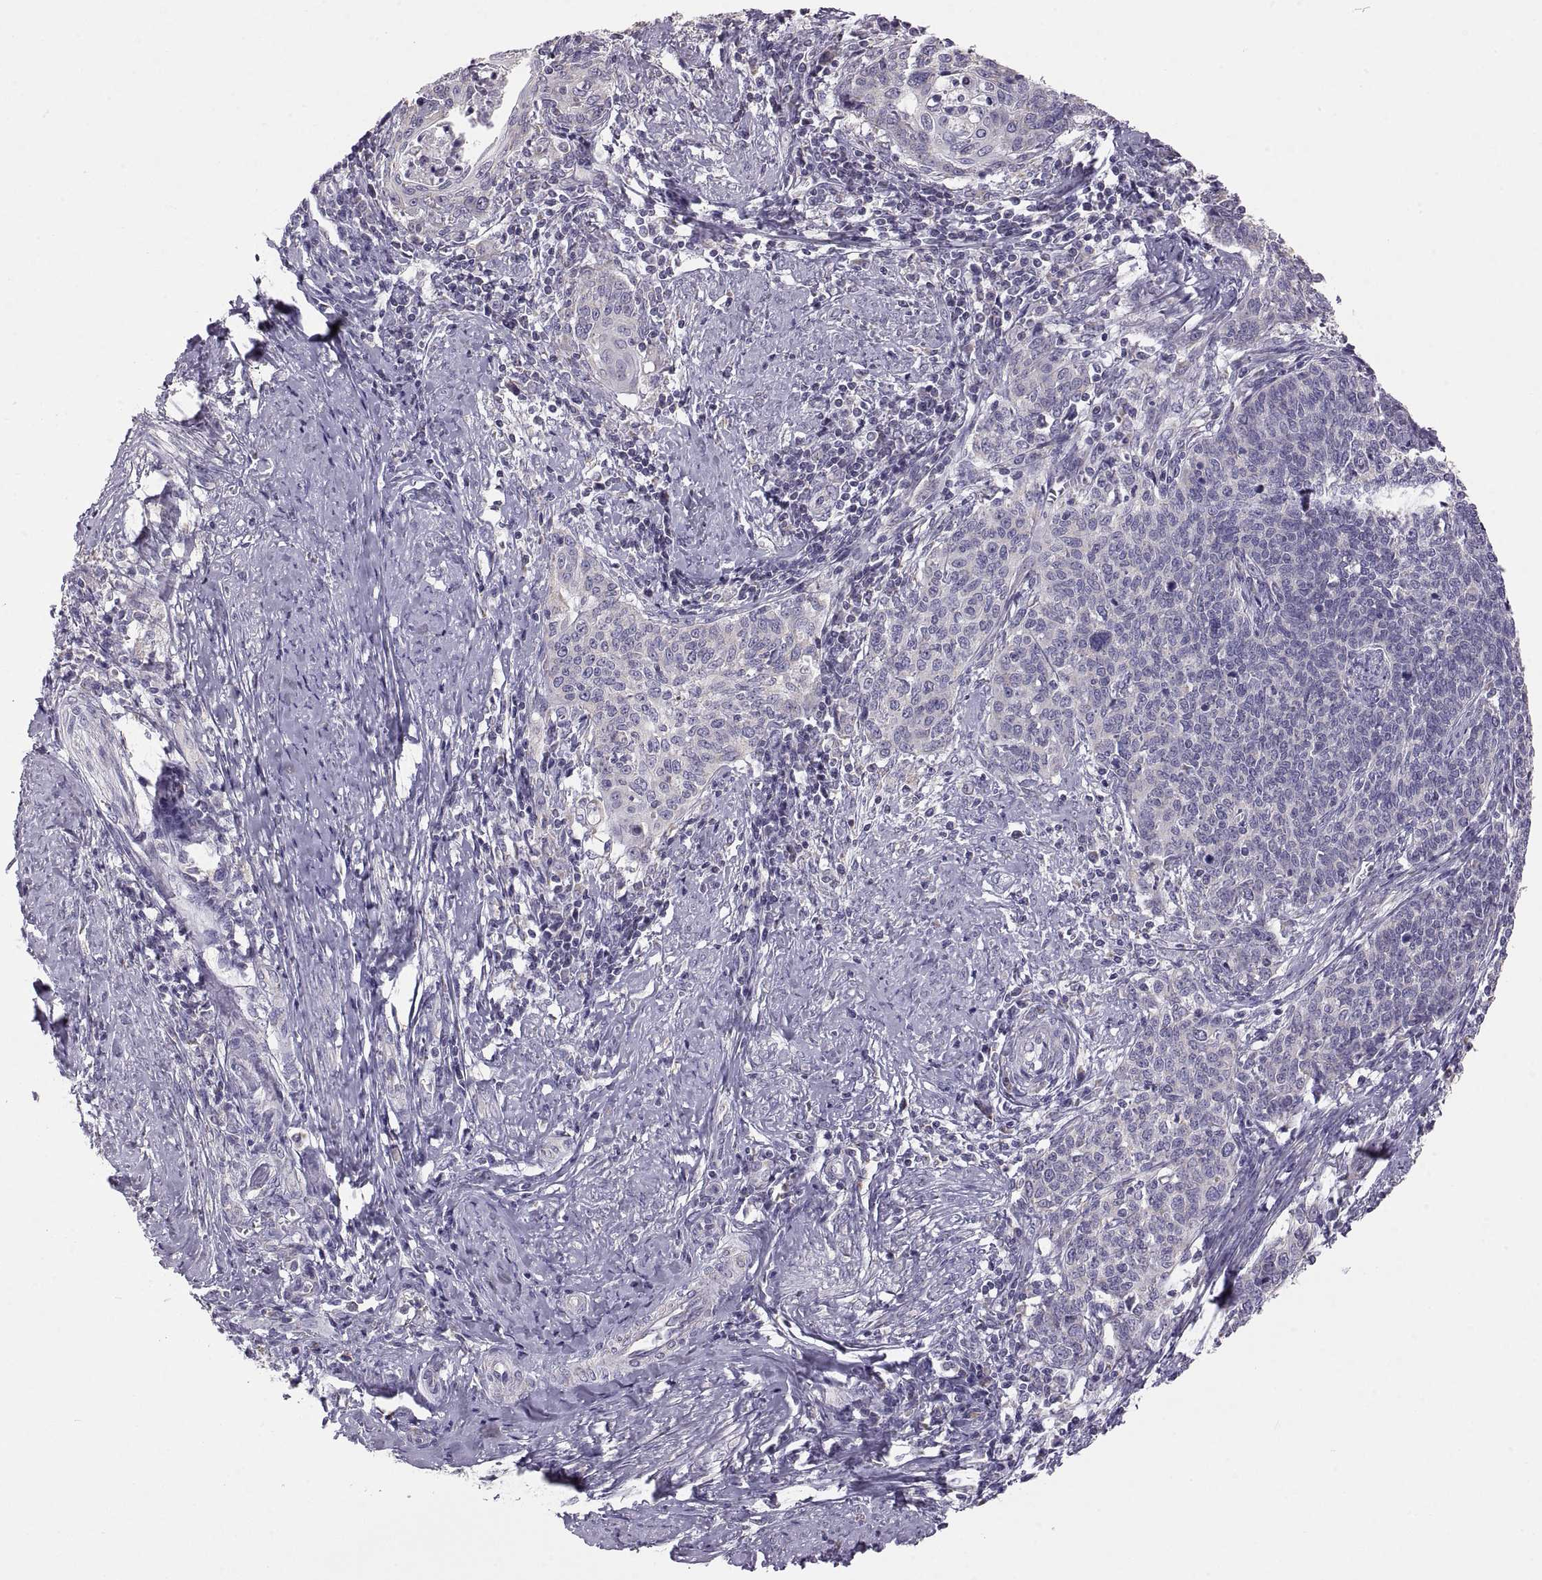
{"staining": {"intensity": "negative", "quantity": "none", "location": "none"}, "tissue": "cervical cancer", "cell_type": "Tumor cells", "image_type": "cancer", "snomed": [{"axis": "morphology", "description": "Squamous cell carcinoma, NOS"}, {"axis": "topography", "description": "Cervix"}], "caption": "Tumor cells are negative for brown protein staining in cervical cancer (squamous cell carcinoma).", "gene": "TNNC1", "patient": {"sex": "female", "age": 39}}